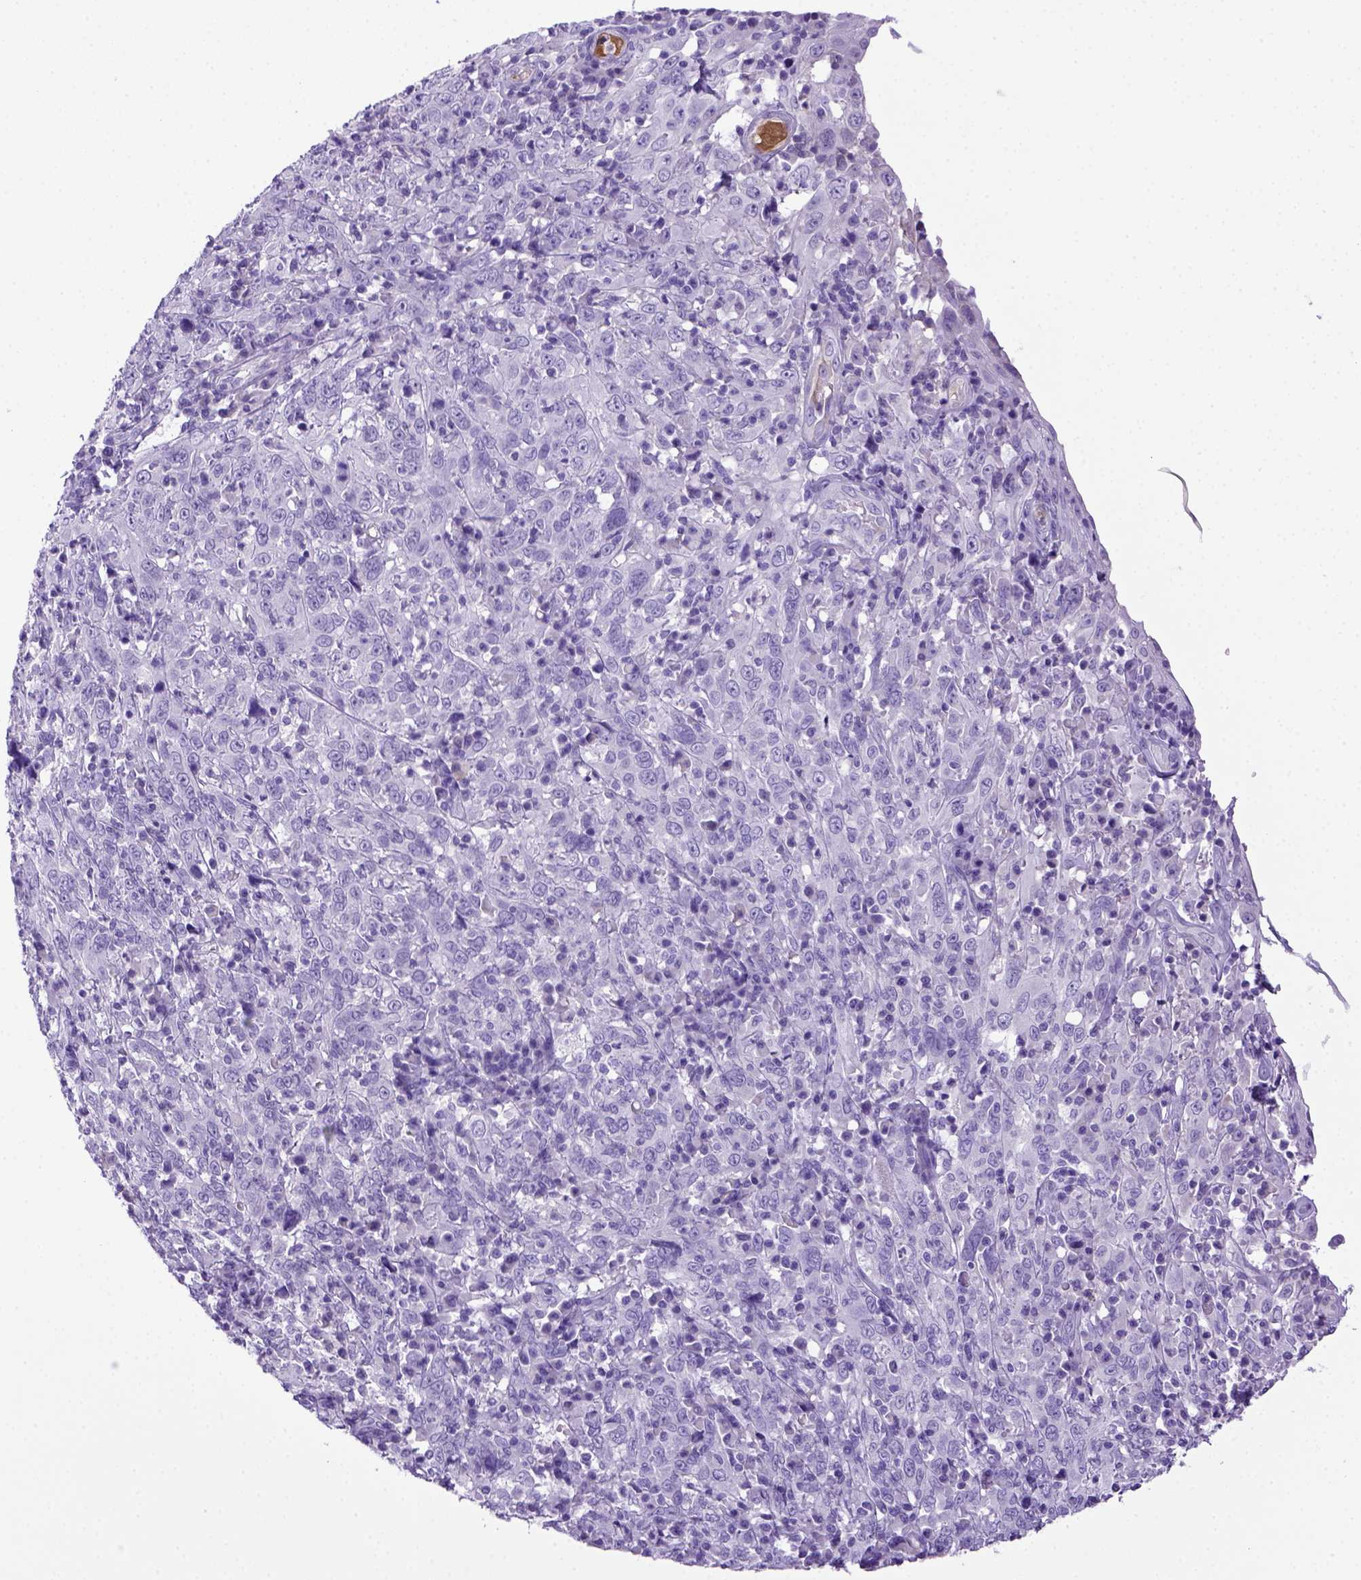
{"staining": {"intensity": "negative", "quantity": "none", "location": "none"}, "tissue": "cervical cancer", "cell_type": "Tumor cells", "image_type": "cancer", "snomed": [{"axis": "morphology", "description": "Squamous cell carcinoma, NOS"}, {"axis": "topography", "description": "Cervix"}], "caption": "High magnification brightfield microscopy of cervical cancer (squamous cell carcinoma) stained with DAB (brown) and counterstained with hematoxylin (blue): tumor cells show no significant positivity.", "gene": "ITIH4", "patient": {"sex": "female", "age": 46}}